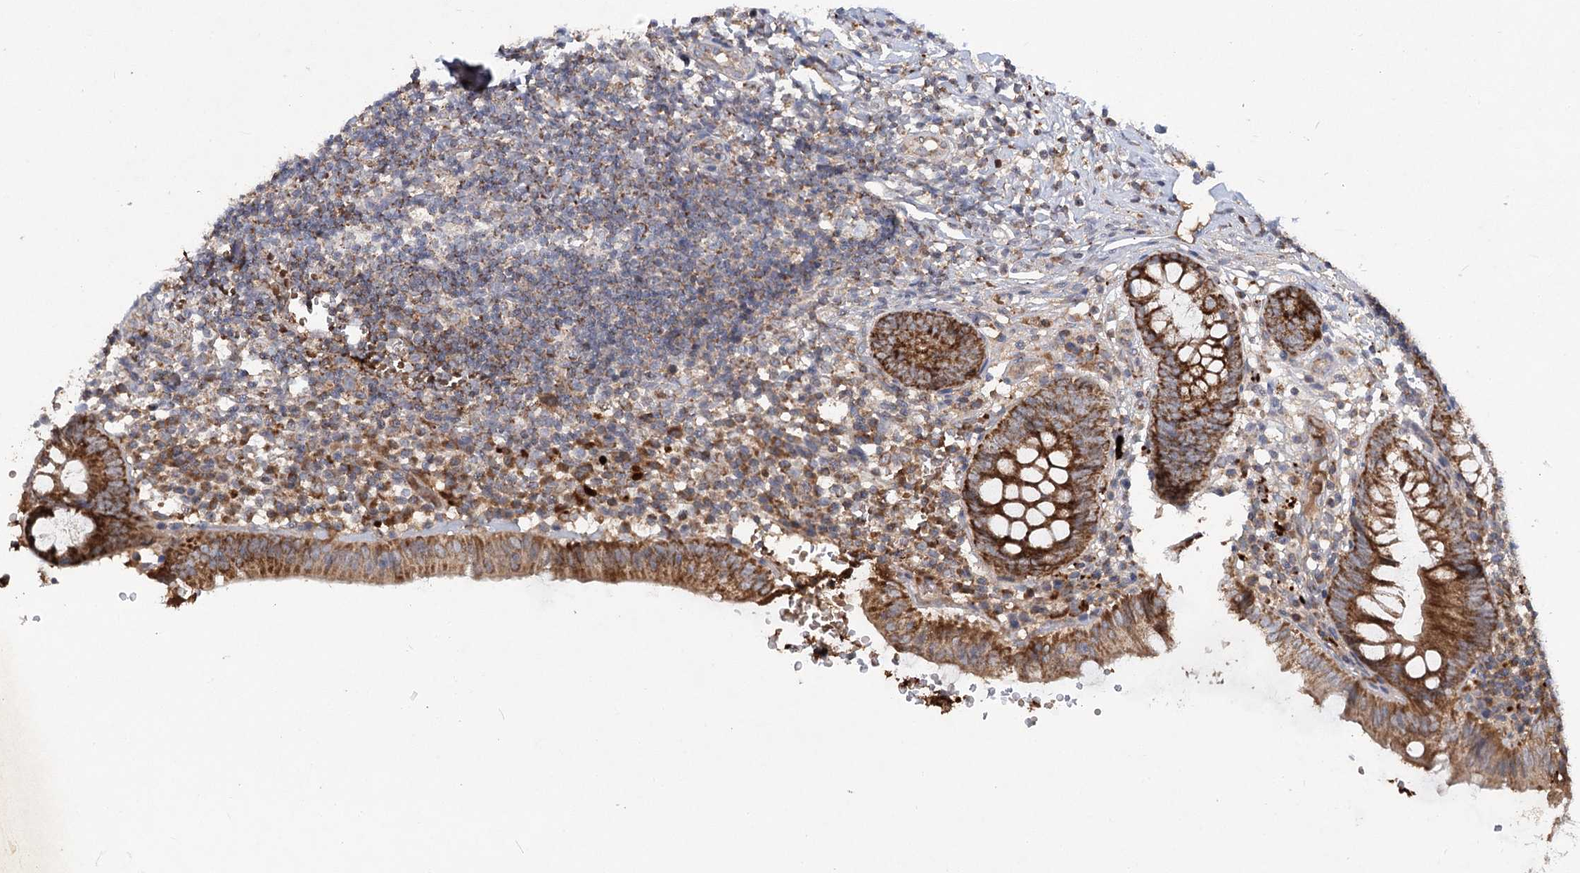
{"staining": {"intensity": "moderate", "quantity": ">75%", "location": "cytoplasmic/membranous"}, "tissue": "appendix", "cell_type": "Glandular cells", "image_type": "normal", "snomed": [{"axis": "morphology", "description": "Normal tissue, NOS"}, {"axis": "topography", "description": "Appendix"}], "caption": "A histopathology image showing moderate cytoplasmic/membranous expression in approximately >75% of glandular cells in benign appendix, as visualized by brown immunohistochemical staining.", "gene": "PYROXD2", "patient": {"sex": "male", "age": 8}}